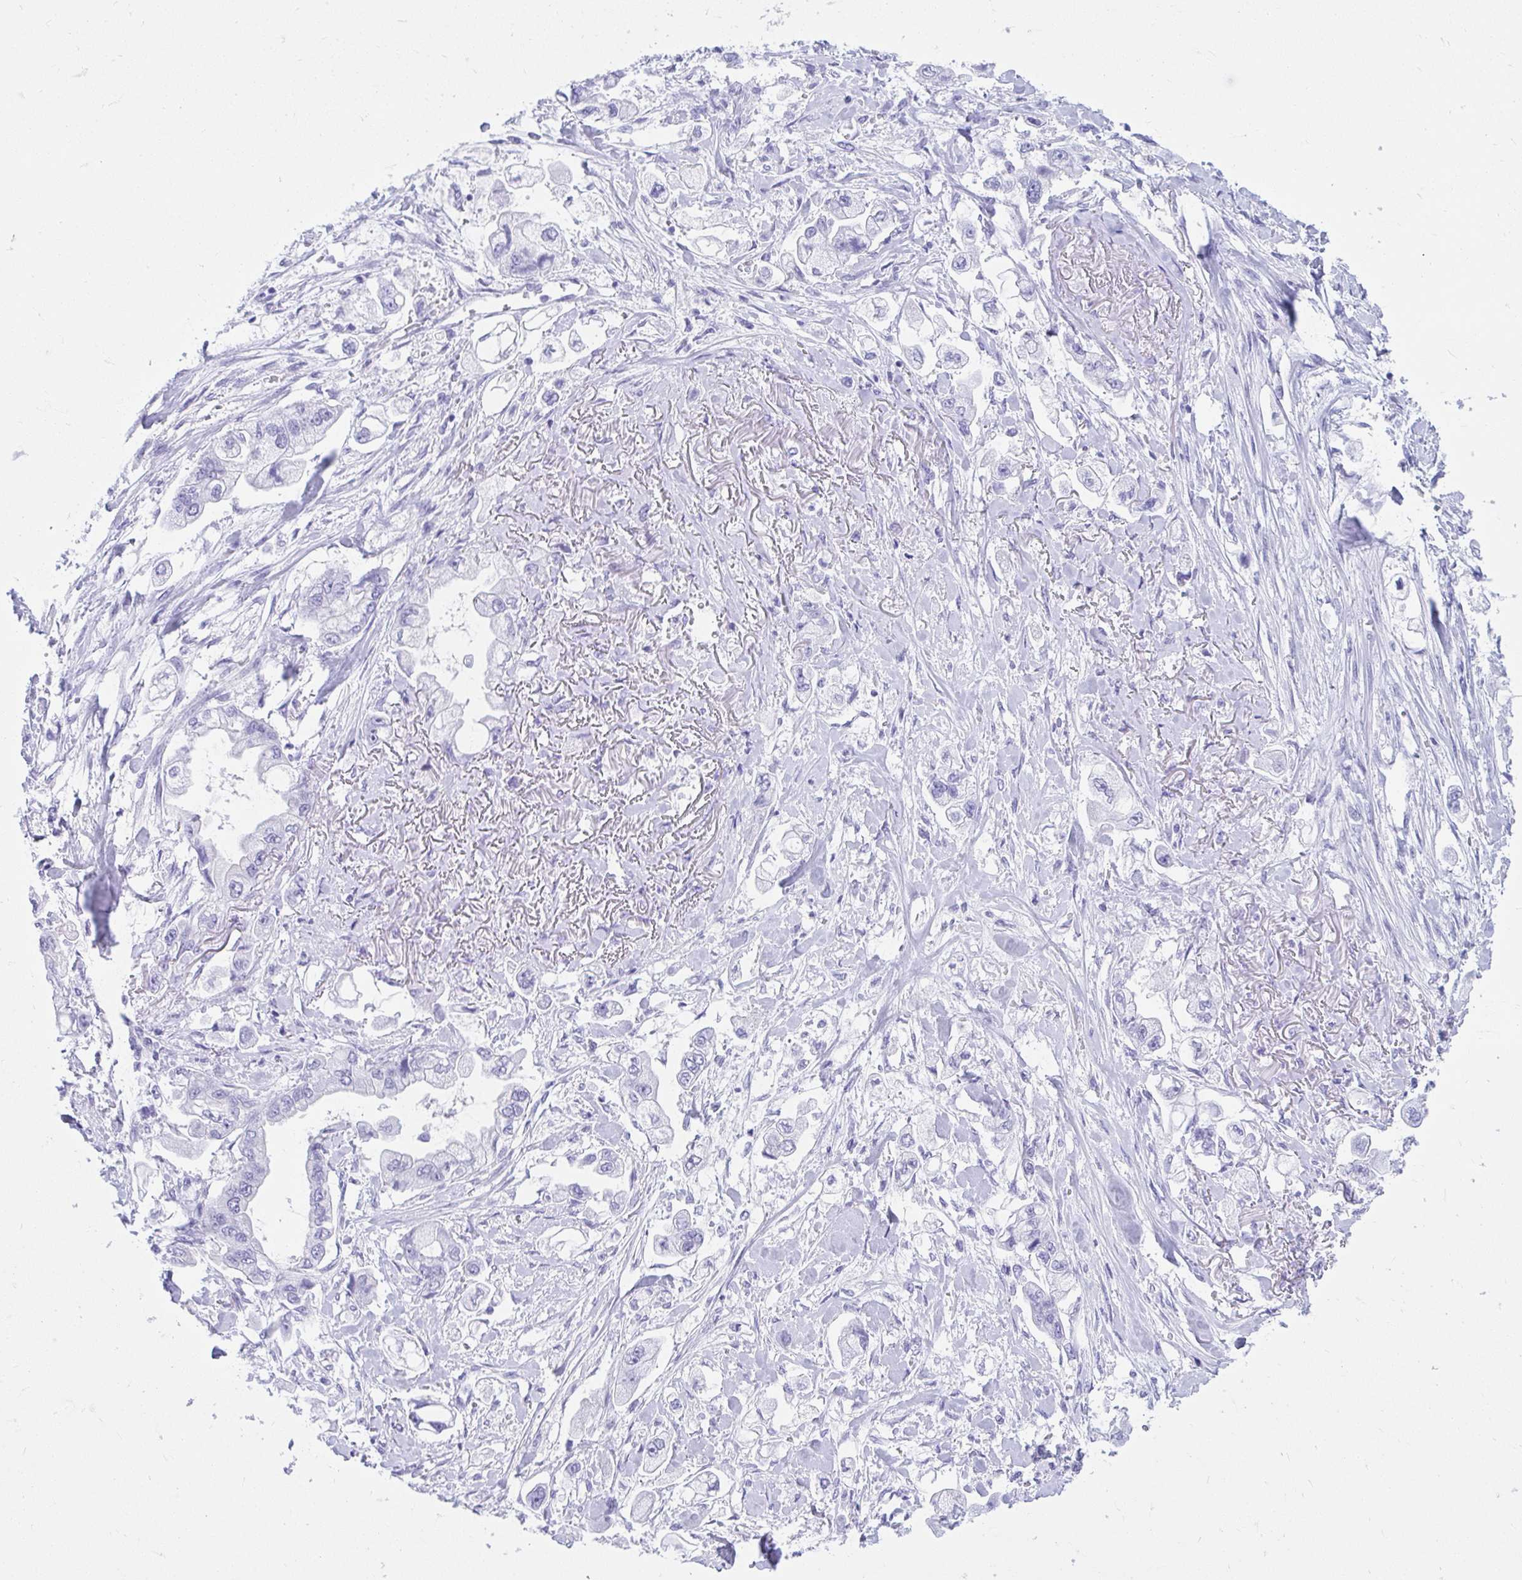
{"staining": {"intensity": "negative", "quantity": "none", "location": "none"}, "tissue": "stomach cancer", "cell_type": "Tumor cells", "image_type": "cancer", "snomed": [{"axis": "morphology", "description": "Adenocarcinoma, NOS"}, {"axis": "topography", "description": "Stomach"}], "caption": "Image shows no protein expression in tumor cells of stomach cancer tissue.", "gene": "SHISA8", "patient": {"sex": "male", "age": 62}}